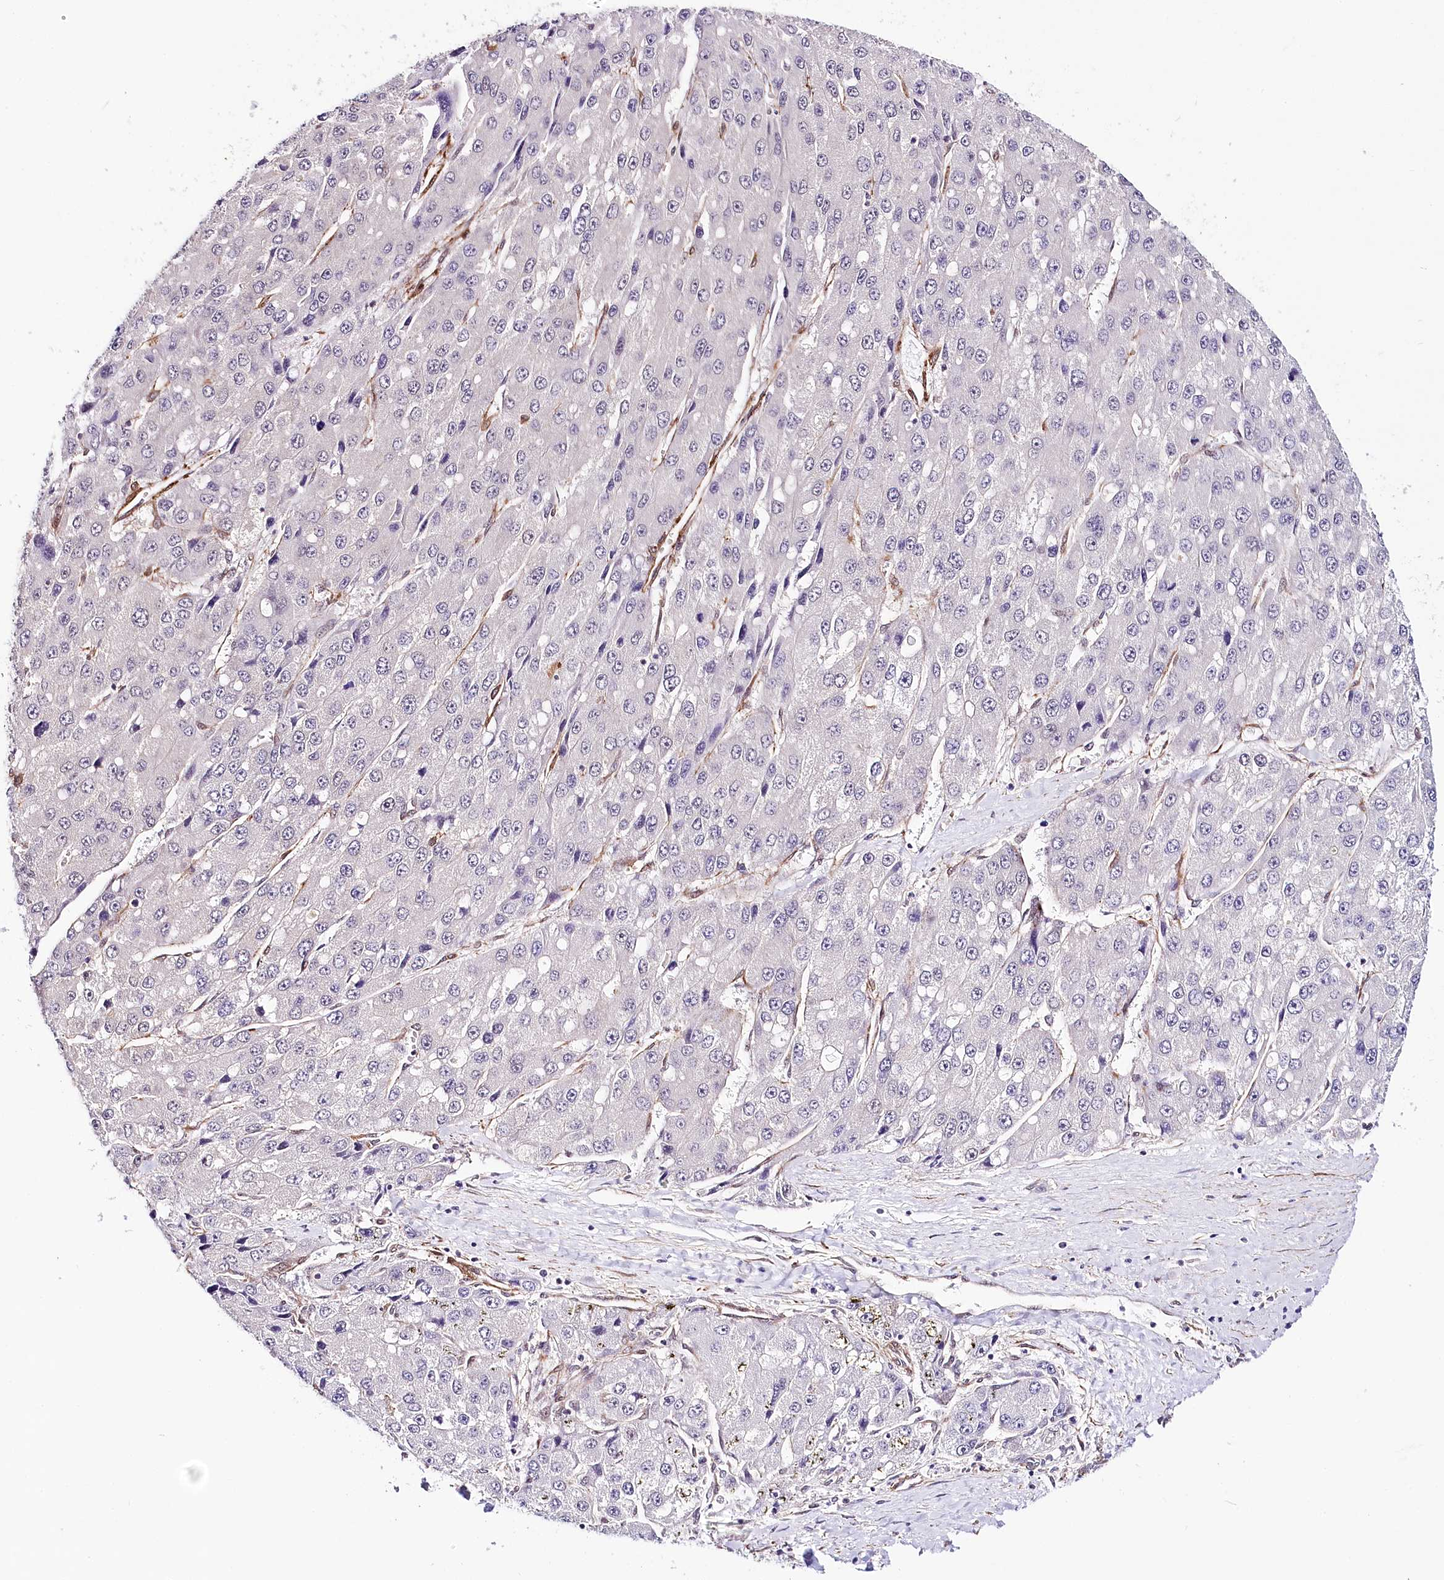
{"staining": {"intensity": "negative", "quantity": "none", "location": "none"}, "tissue": "liver cancer", "cell_type": "Tumor cells", "image_type": "cancer", "snomed": [{"axis": "morphology", "description": "Carcinoma, Hepatocellular, NOS"}, {"axis": "topography", "description": "Liver"}], "caption": "This is a histopathology image of immunohistochemistry staining of liver cancer, which shows no positivity in tumor cells.", "gene": "PPP2R5B", "patient": {"sex": "female", "age": 73}}